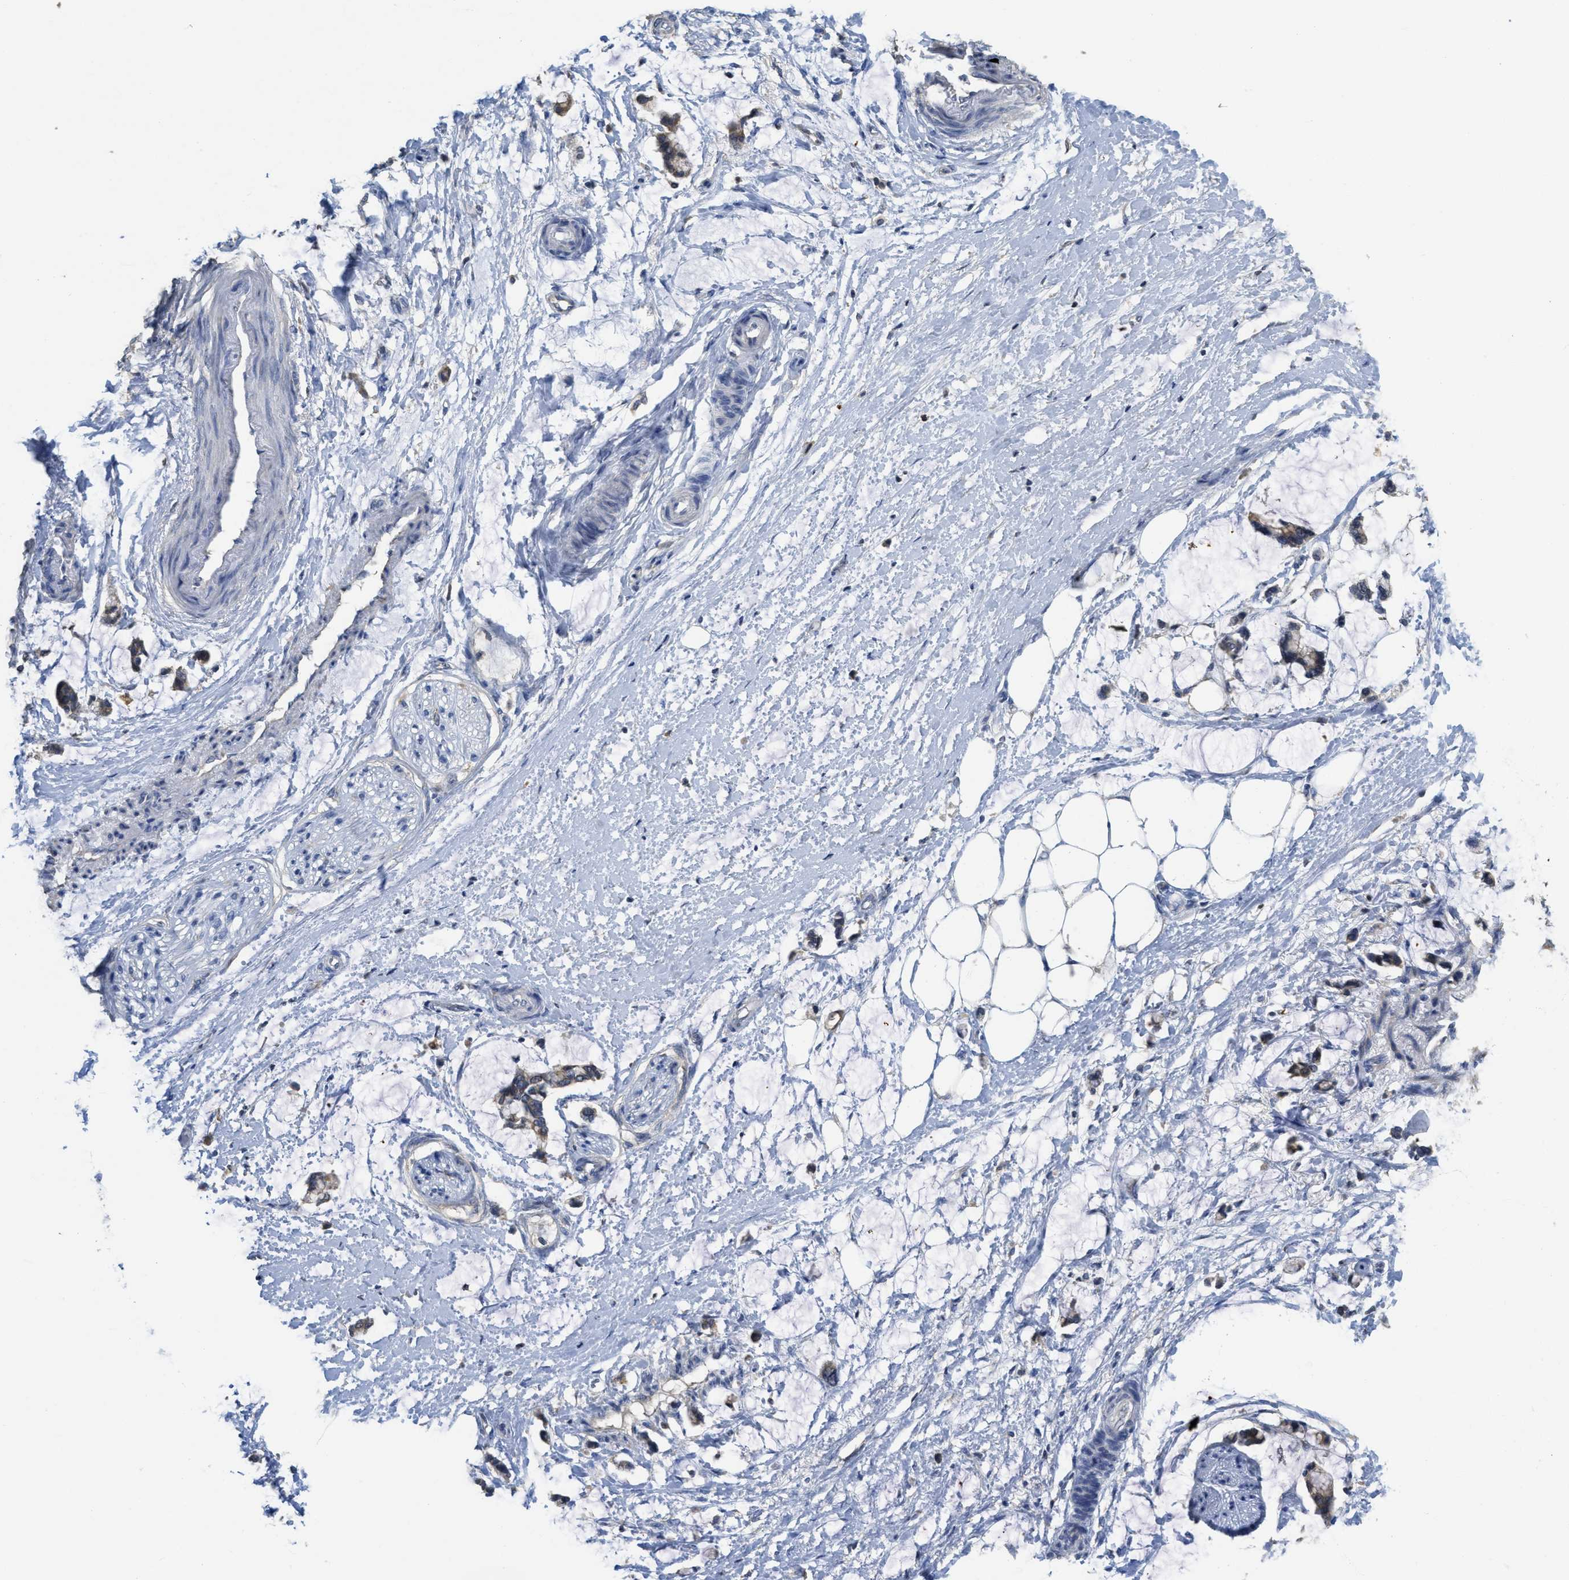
{"staining": {"intensity": "negative", "quantity": "none", "location": "none"}, "tissue": "adipose tissue", "cell_type": "Adipocytes", "image_type": "normal", "snomed": [{"axis": "morphology", "description": "Normal tissue, NOS"}, {"axis": "morphology", "description": "Adenocarcinoma, NOS"}, {"axis": "topography", "description": "Colon"}, {"axis": "topography", "description": "Peripheral nerve tissue"}], "caption": "High magnification brightfield microscopy of benign adipose tissue stained with DAB (3,3'-diaminobenzidine) (brown) and counterstained with hematoxylin (blue): adipocytes show no significant positivity. Nuclei are stained in blue.", "gene": "SFXN2", "patient": {"sex": "male", "age": 14}}